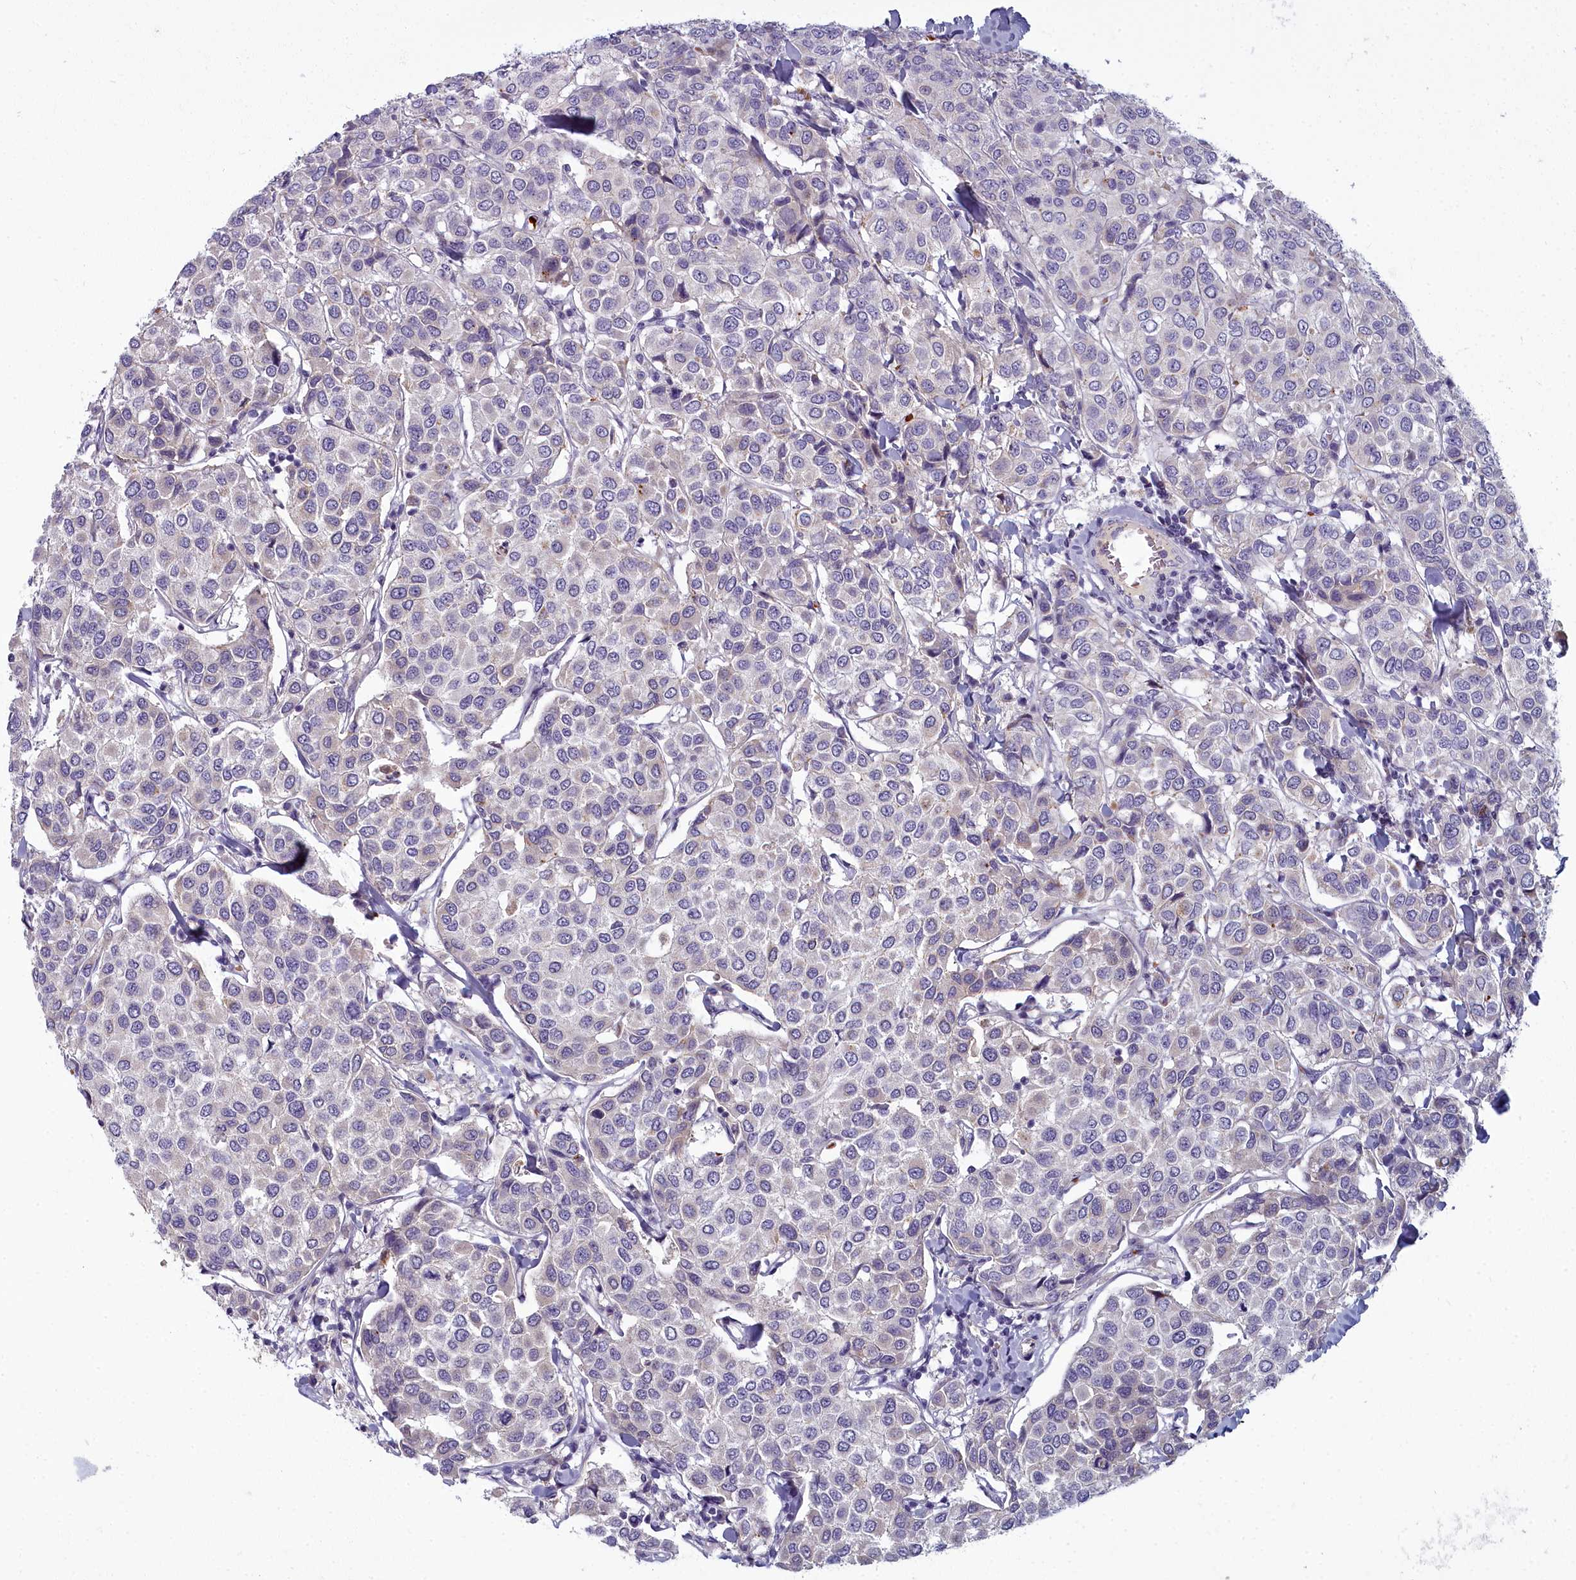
{"staining": {"intensity": "negative", "quantity": "none", "location": "none"}, "tissue": "breast cancer", "cell_type": "Tumor cells", "image_type": "cancer", "snomed": [{"axis": "morphology", "description": "Duct carcinoma"}, {"axis": "topography", "description": "Breast"}], "caption": "Tumor cells are negative for brown protein staining in invasive ductal carcinoma (breast). (DAB IHC visualized using brightfield microscopy, high magnification).", "gene": "ARL15", "patient": {"sex": "female", "age": 55}}